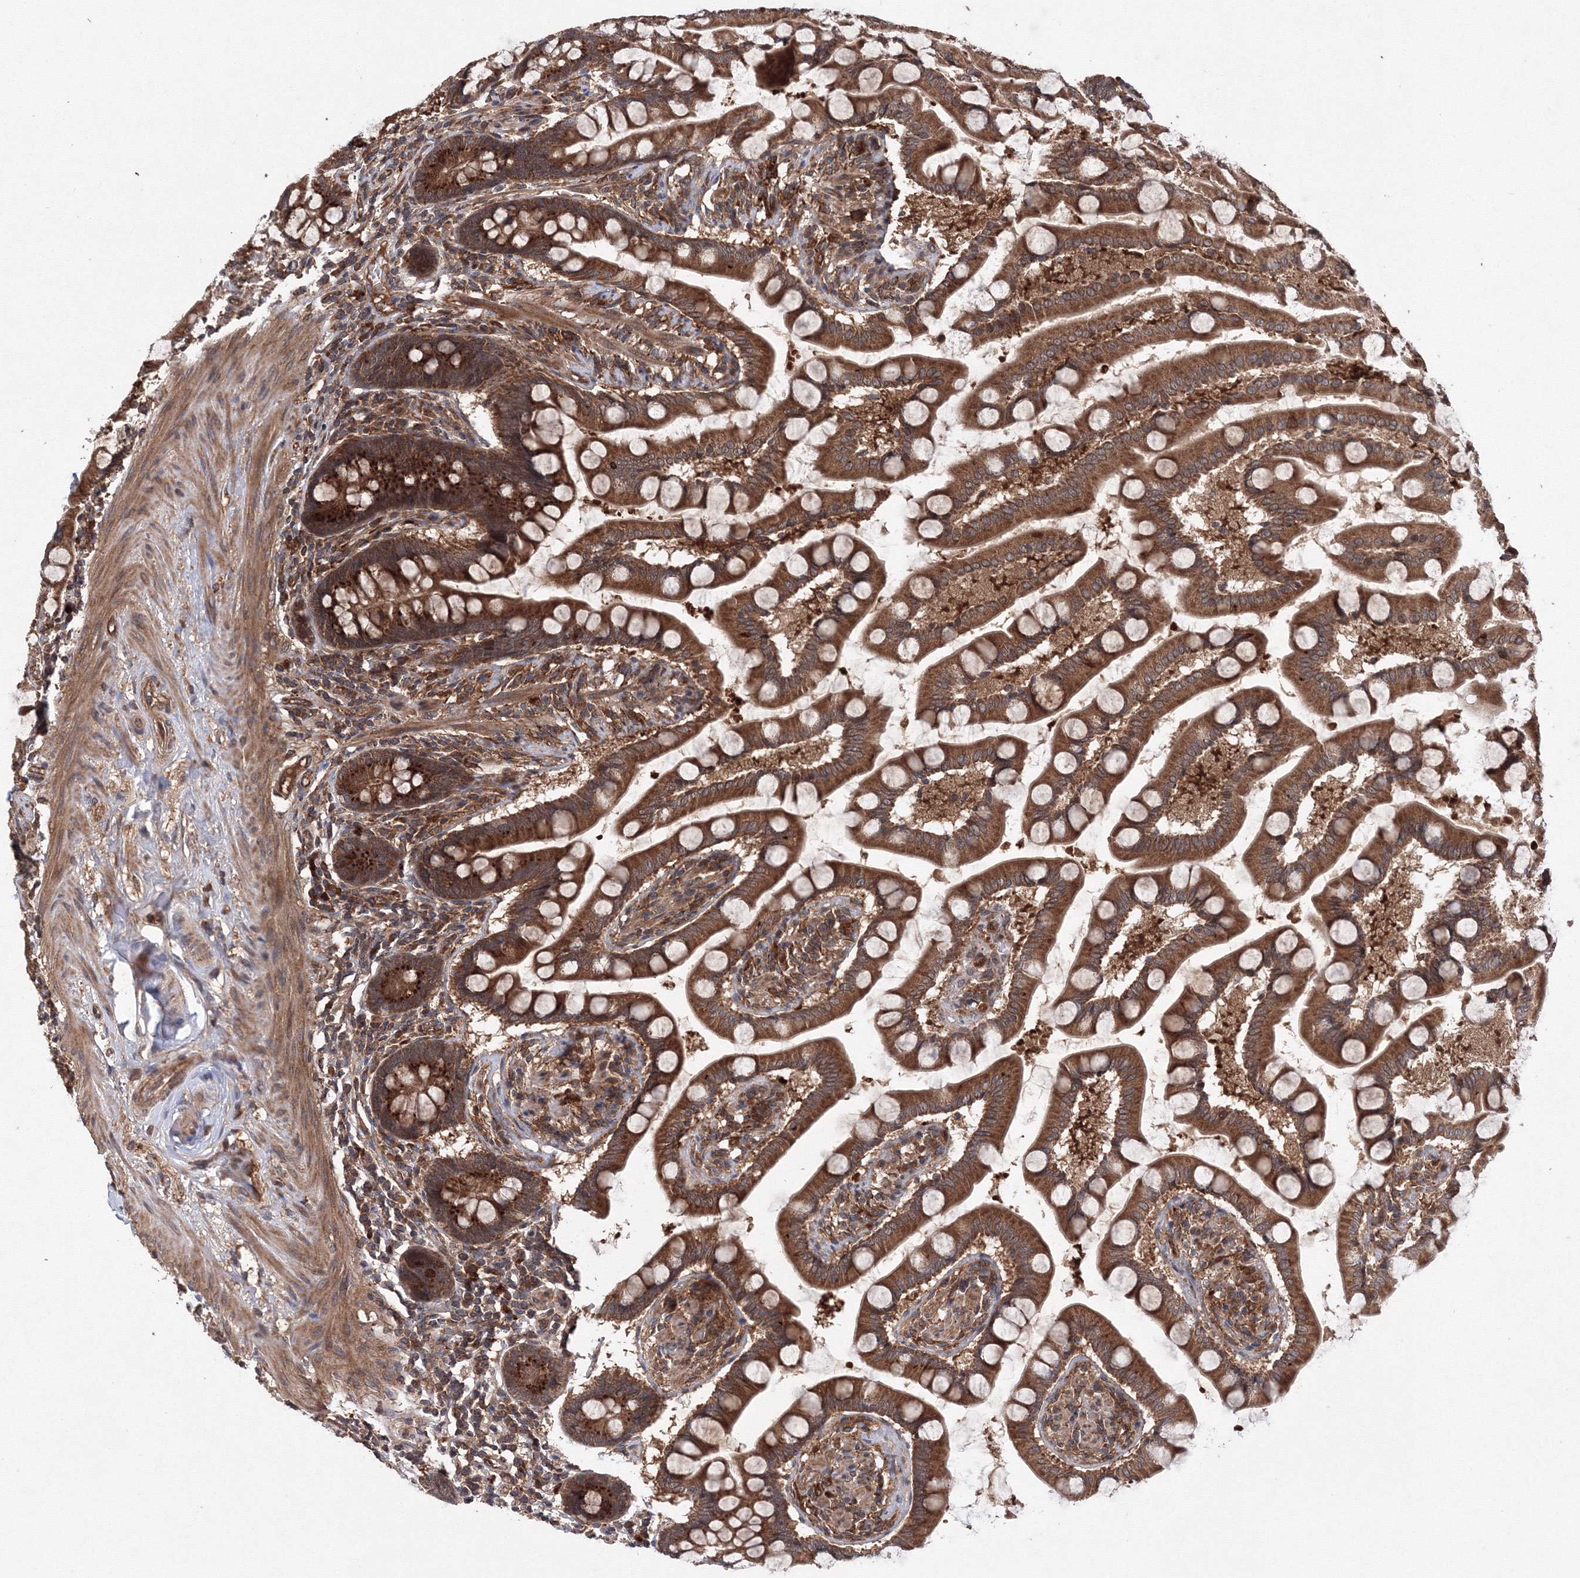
{"staining": {"intensity": "strong", "quantity": ">75%", "location": "cytoplasmic/membranous"}, "tissue": "small intestine", "cell_type": "Glandular cells", "image_type": "normal", "snomed": [{"axis": "morphology", "description": "Normal tissue, NOS"}, {"axis": "topography", "description": "Small intestine"}], "caption": "Glandular cells reveal high levels of strong cytoplasmic/membranous expression in approximately >75% of cells in benign small intestine.", "gene": "ATG3", "patient": {"sex": "male", "age": 41}}